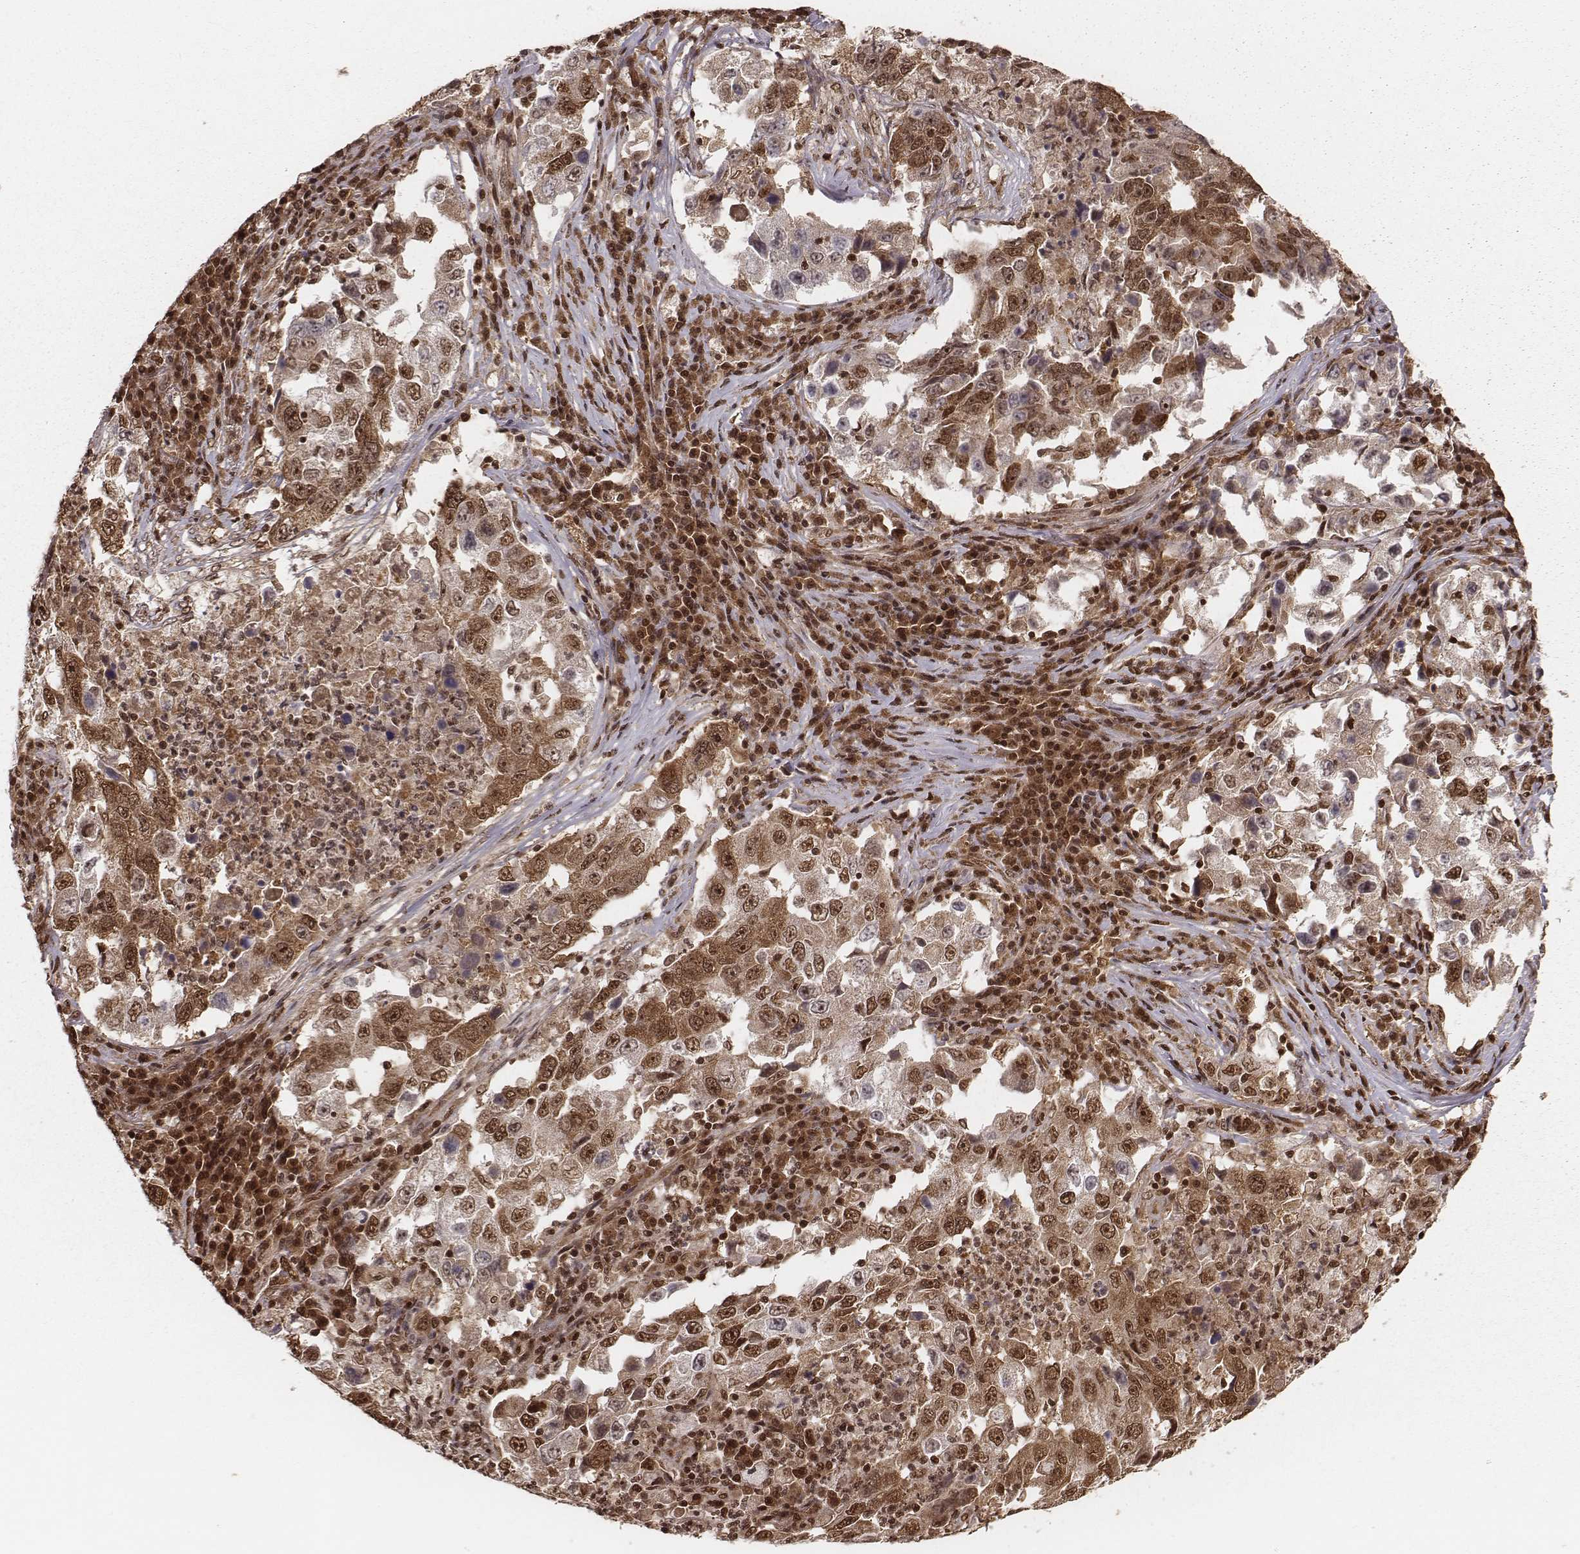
{"staining": {"intensity": "moderate", "quantity": ">75%", "location": "cytoplasmic/membranous,nuclear"}, "tissue": "lung cancer", "cell_type": "Tumor cells", "image_type": "cancer", "snomed": [{"axis": "morphology", "description": "Adenocarcinoma, NOS"}, {"axis": "topography", "description": "Lung"}], "caption": "Lung cancer stained with a brown dye reveals moderate cytoplasmic/membranous and nuclear positive expression in about >75% of tumor cells.", "gene": "NFX1", "patient": {"sex": "male", "age": 73}}